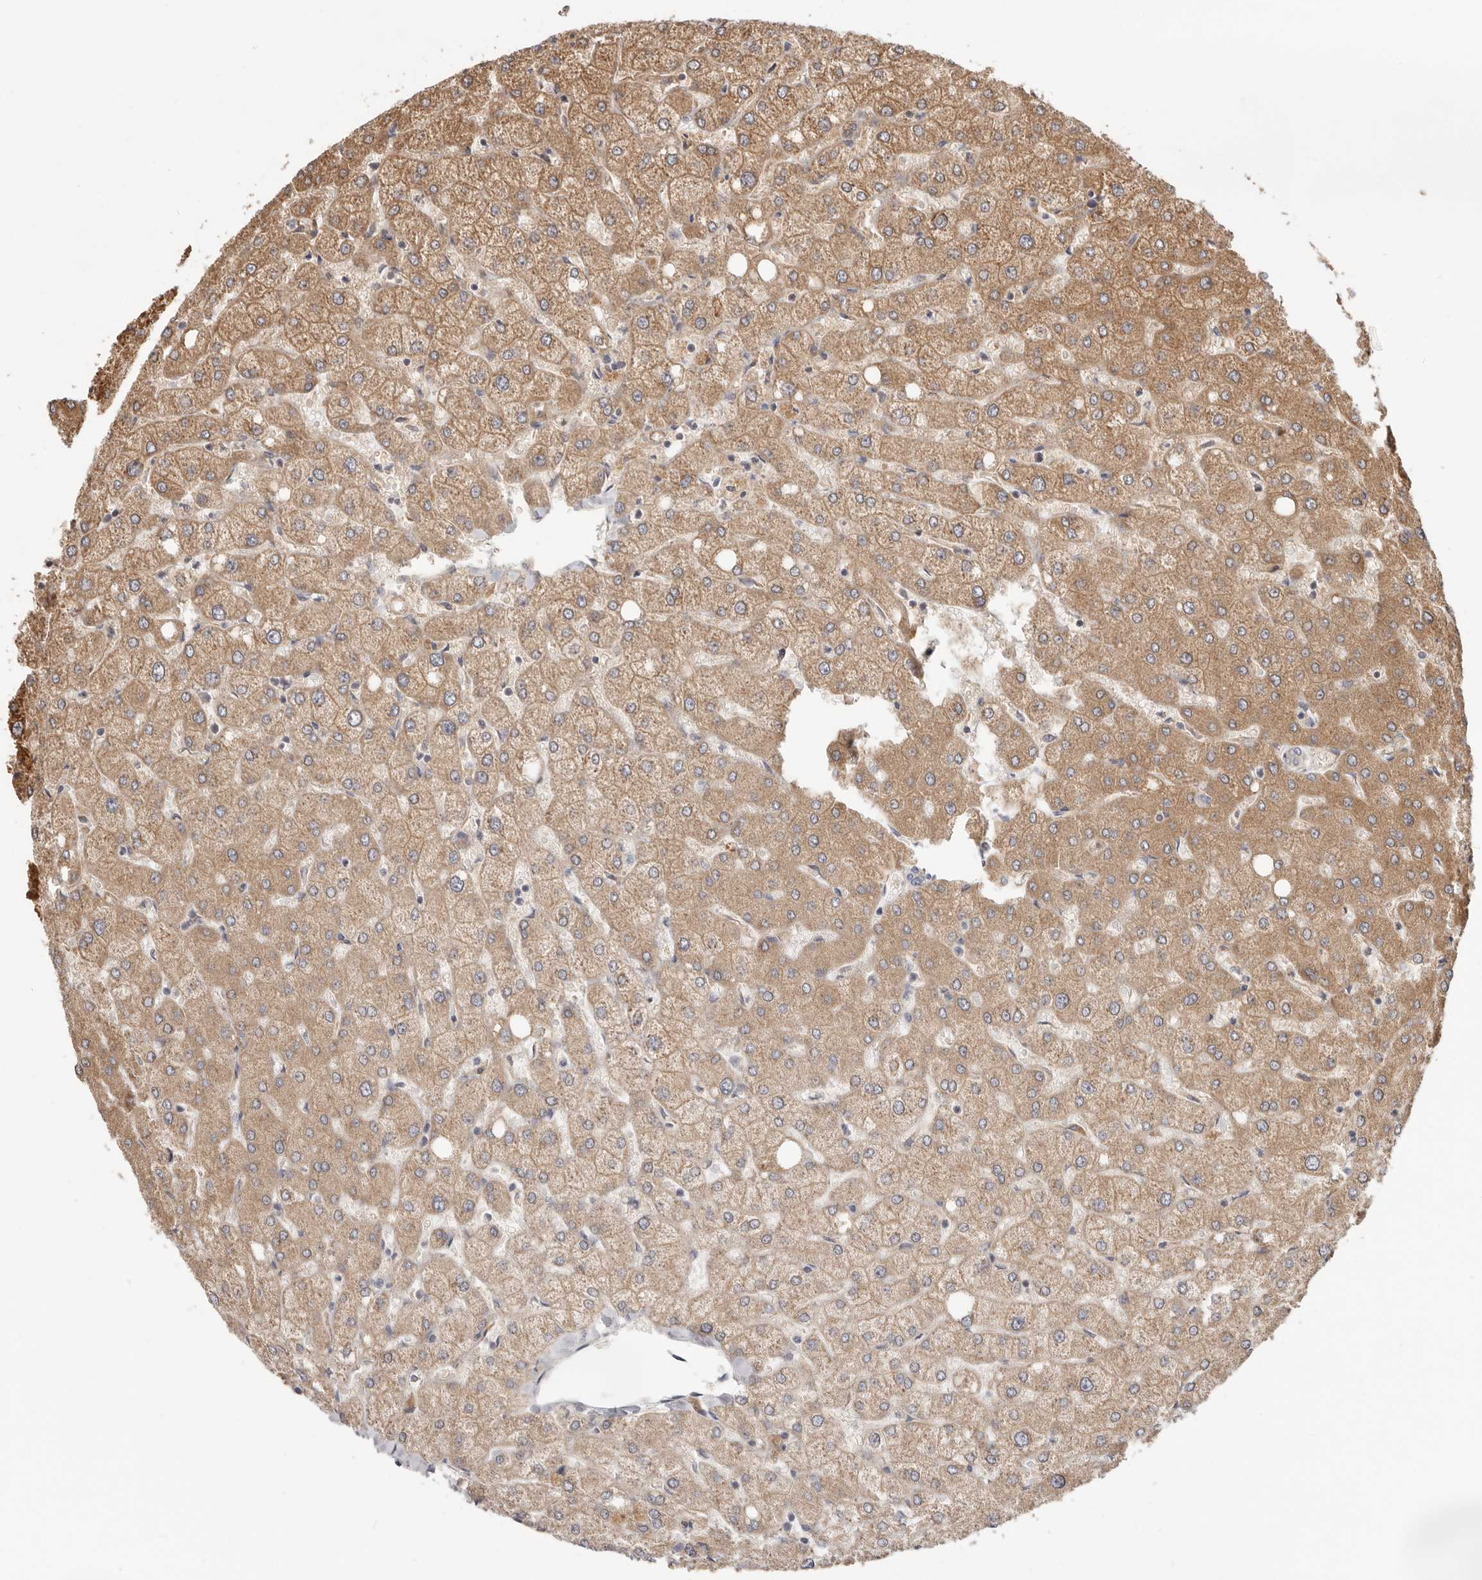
{"staining": {"intensity": "weak", "quantity": "<25%", "location": "cytoplasmic/membranous"}, "tissue": "liver", "cell_type": "Cholangiocytes", "image_type": "normal", "snomed": [{"axis": "morphology", "description": "Normal tissue, NOS"}, {"axis": "topography", "description": "Liver"}], "caption": "Immunohistochemistry of benign human liver displays no expression in cholangiocytes.", "gene": "LRP6", "patient": {"sex": "female", "age": 54}}